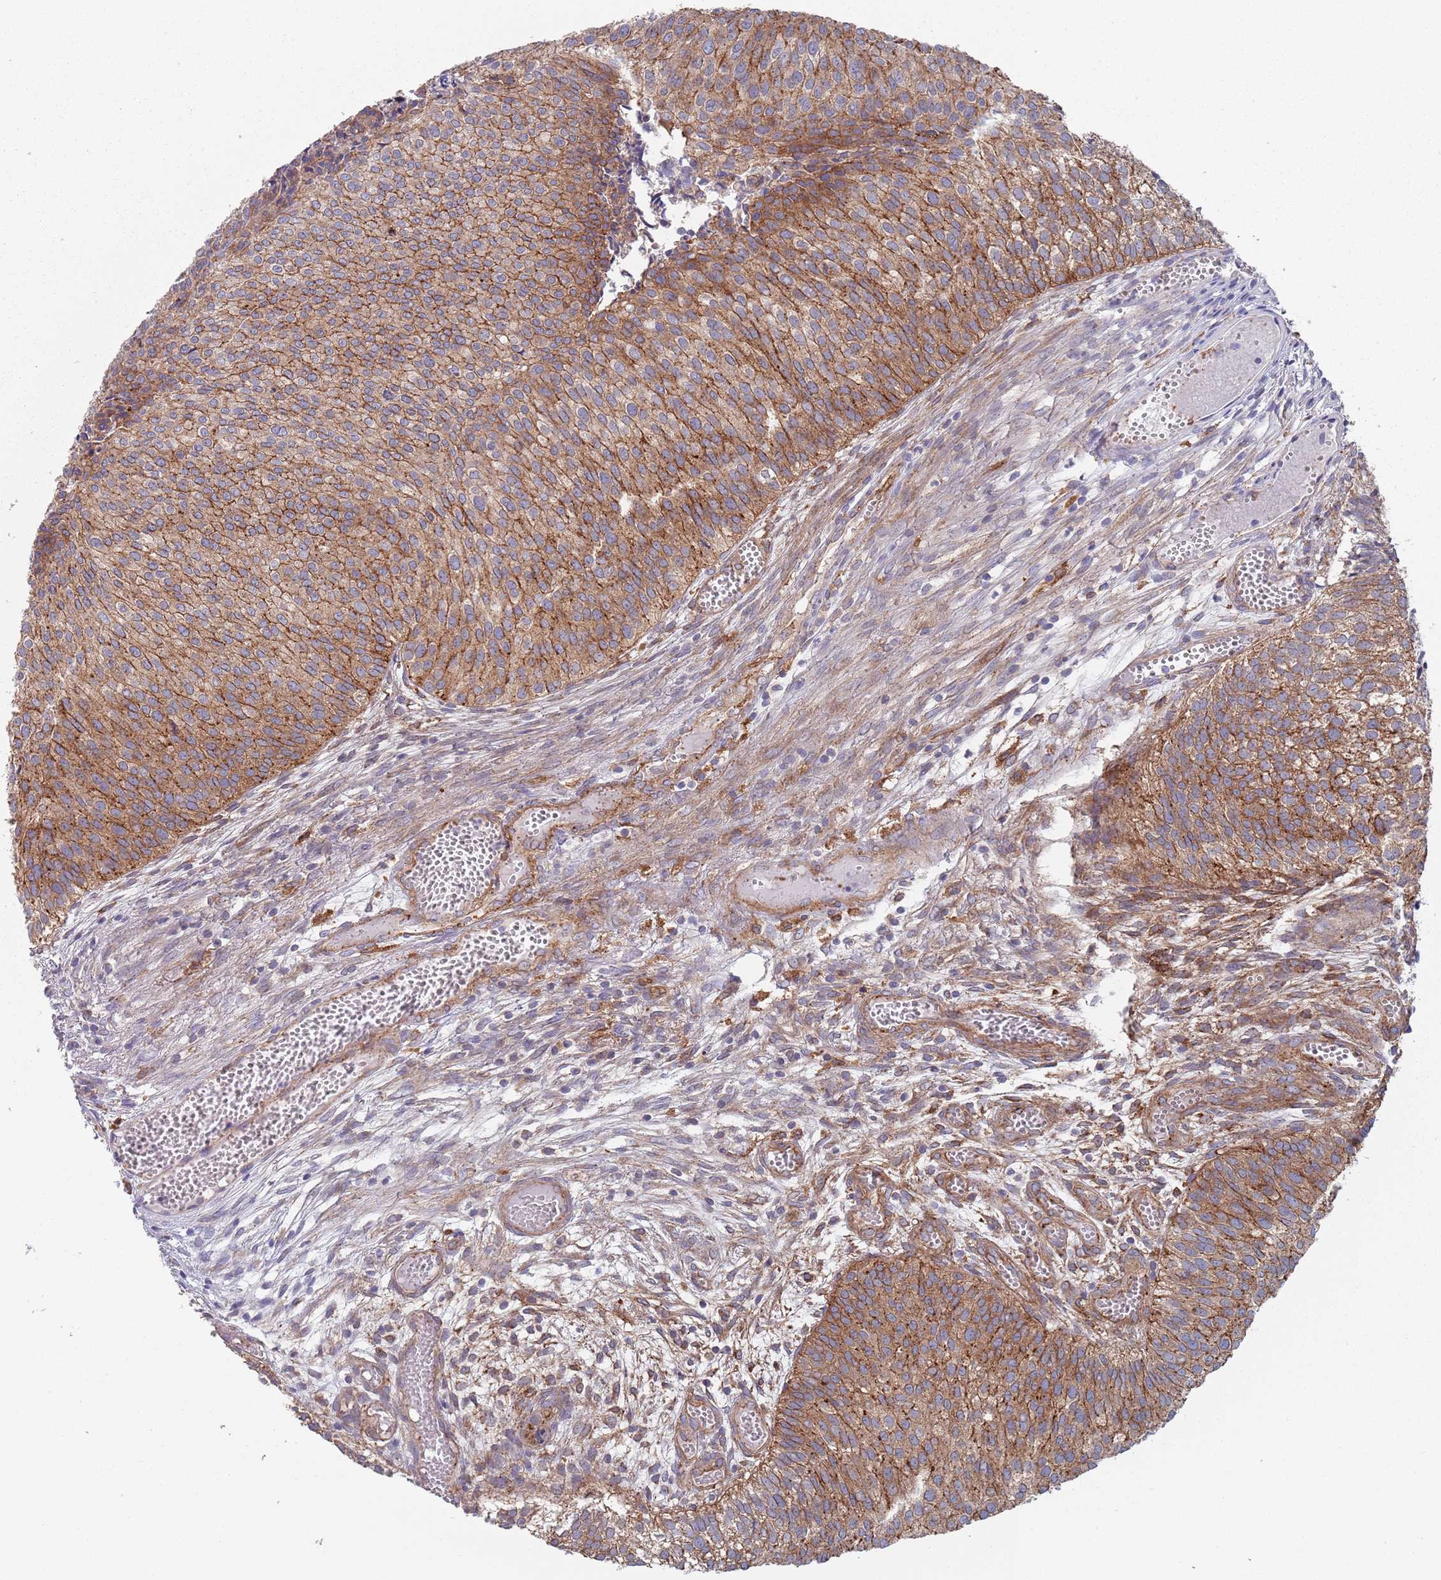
{"staining": {"intensity": "moderate", "quantity": ">75%", "location": "cytoplasmic/membranous"}, "tissue": "urothelial cancer", "cell_type": "Tumor cells", "image_type": "cancer", "snomed": [{"axis": "morphology", "description": "Urothelial carcinoma, Low grade"}, {"axis": "topography", "description": "Urinary bladder"}], "caption": "Urothelial cancer tissue reveals moderate cytoplasmic/membranous expression in approximately >75% of tumor cells", "gene": "APPL2", "patient": {"sex": "male", "age": 84}}